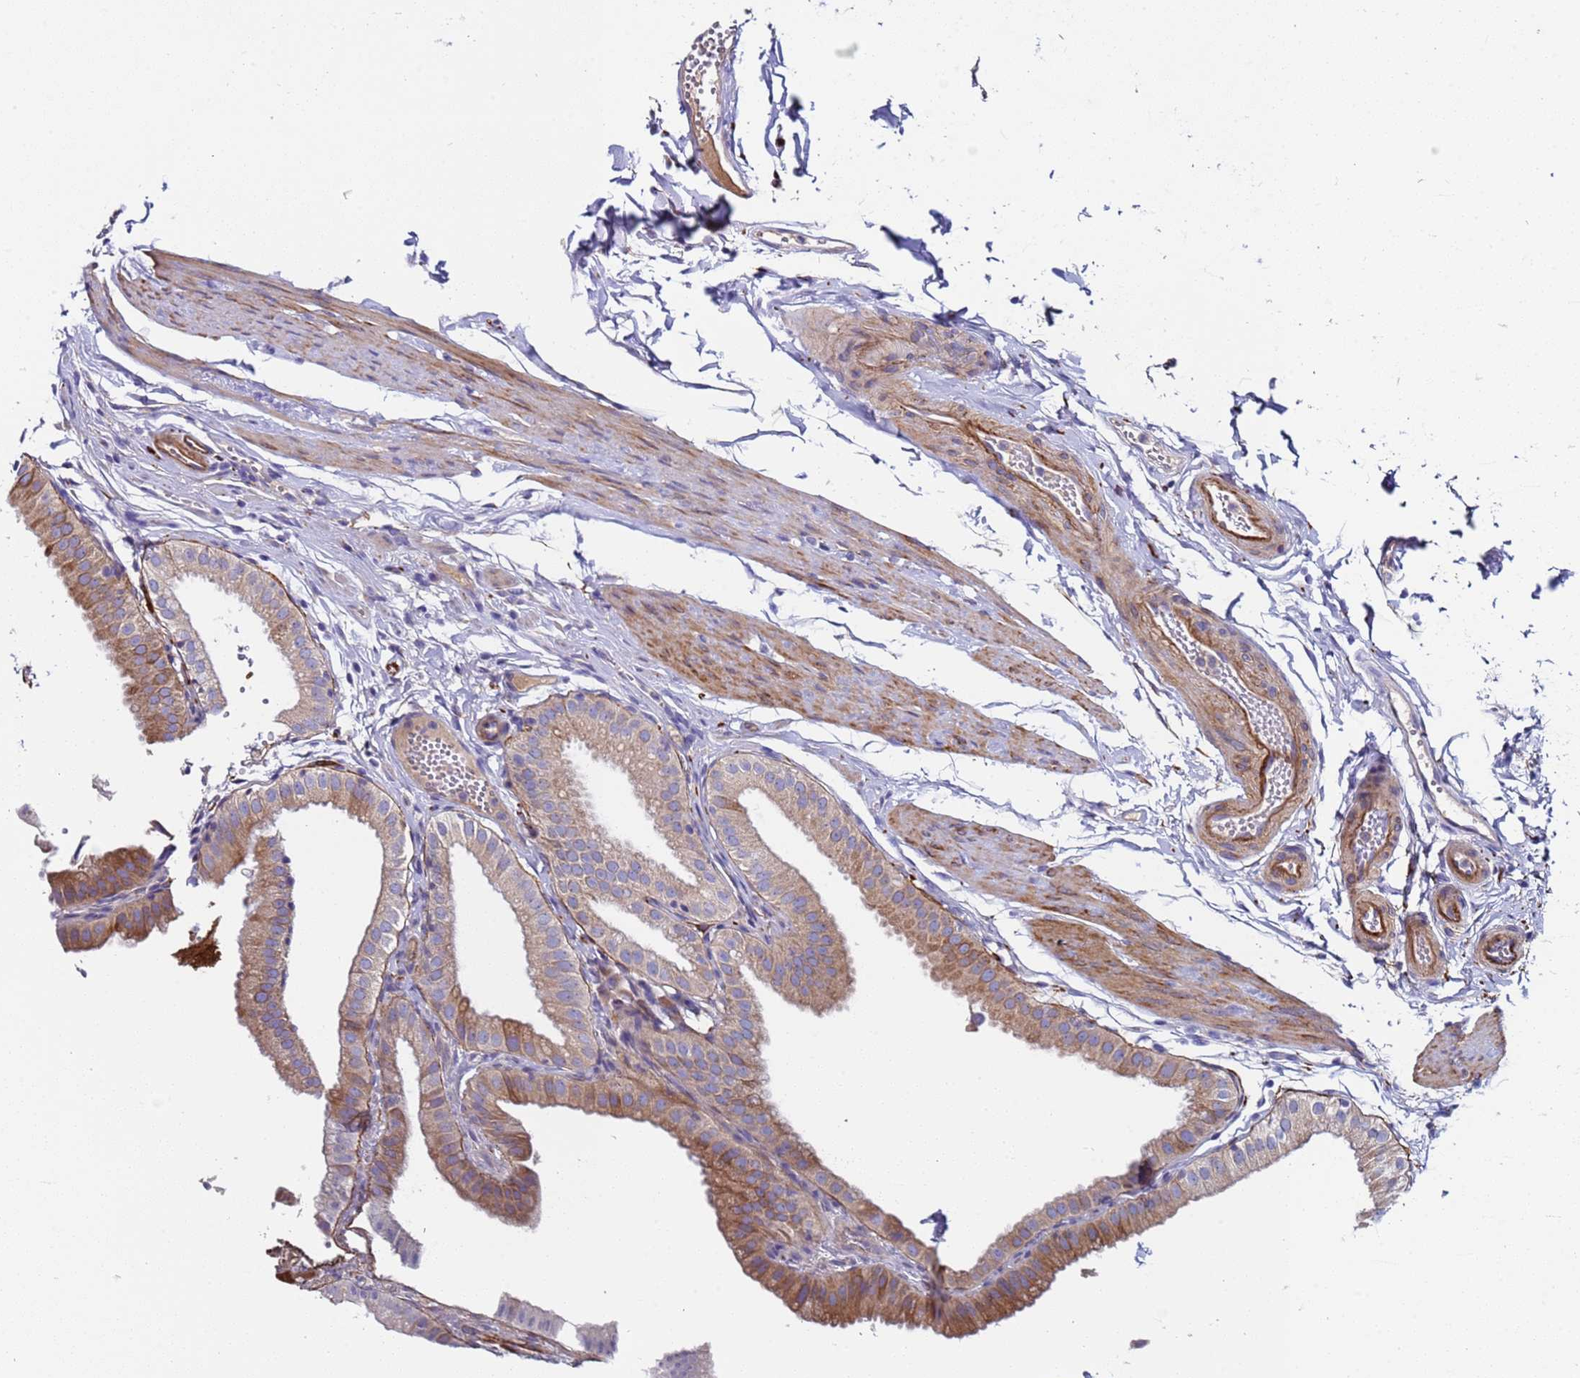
{"staining": {"intensity": "moderate", "quantity": "25%-75%", "location": "cytoplasmic/membranous"}, "tissue": "gallbladder", "cell_type": "Glandular cells", "image_type": "normal", "snomed": [{"axis": "morphology", "description": "Normal tissue, NOS"}, {"axis": "topography", "description": "Gallbladder"}], "caption": "An immunohistochemistry image of unremarkable tissue is shown. Protein staining in brown labels moderate cytoplasmic/membranous positivity in gallbladder within glandular cells. (brown staining indicates protein expression, while blue staining denotes nuclei).", "gene": "PAQR7", "patient": {"sex": "female", "age": 61}}